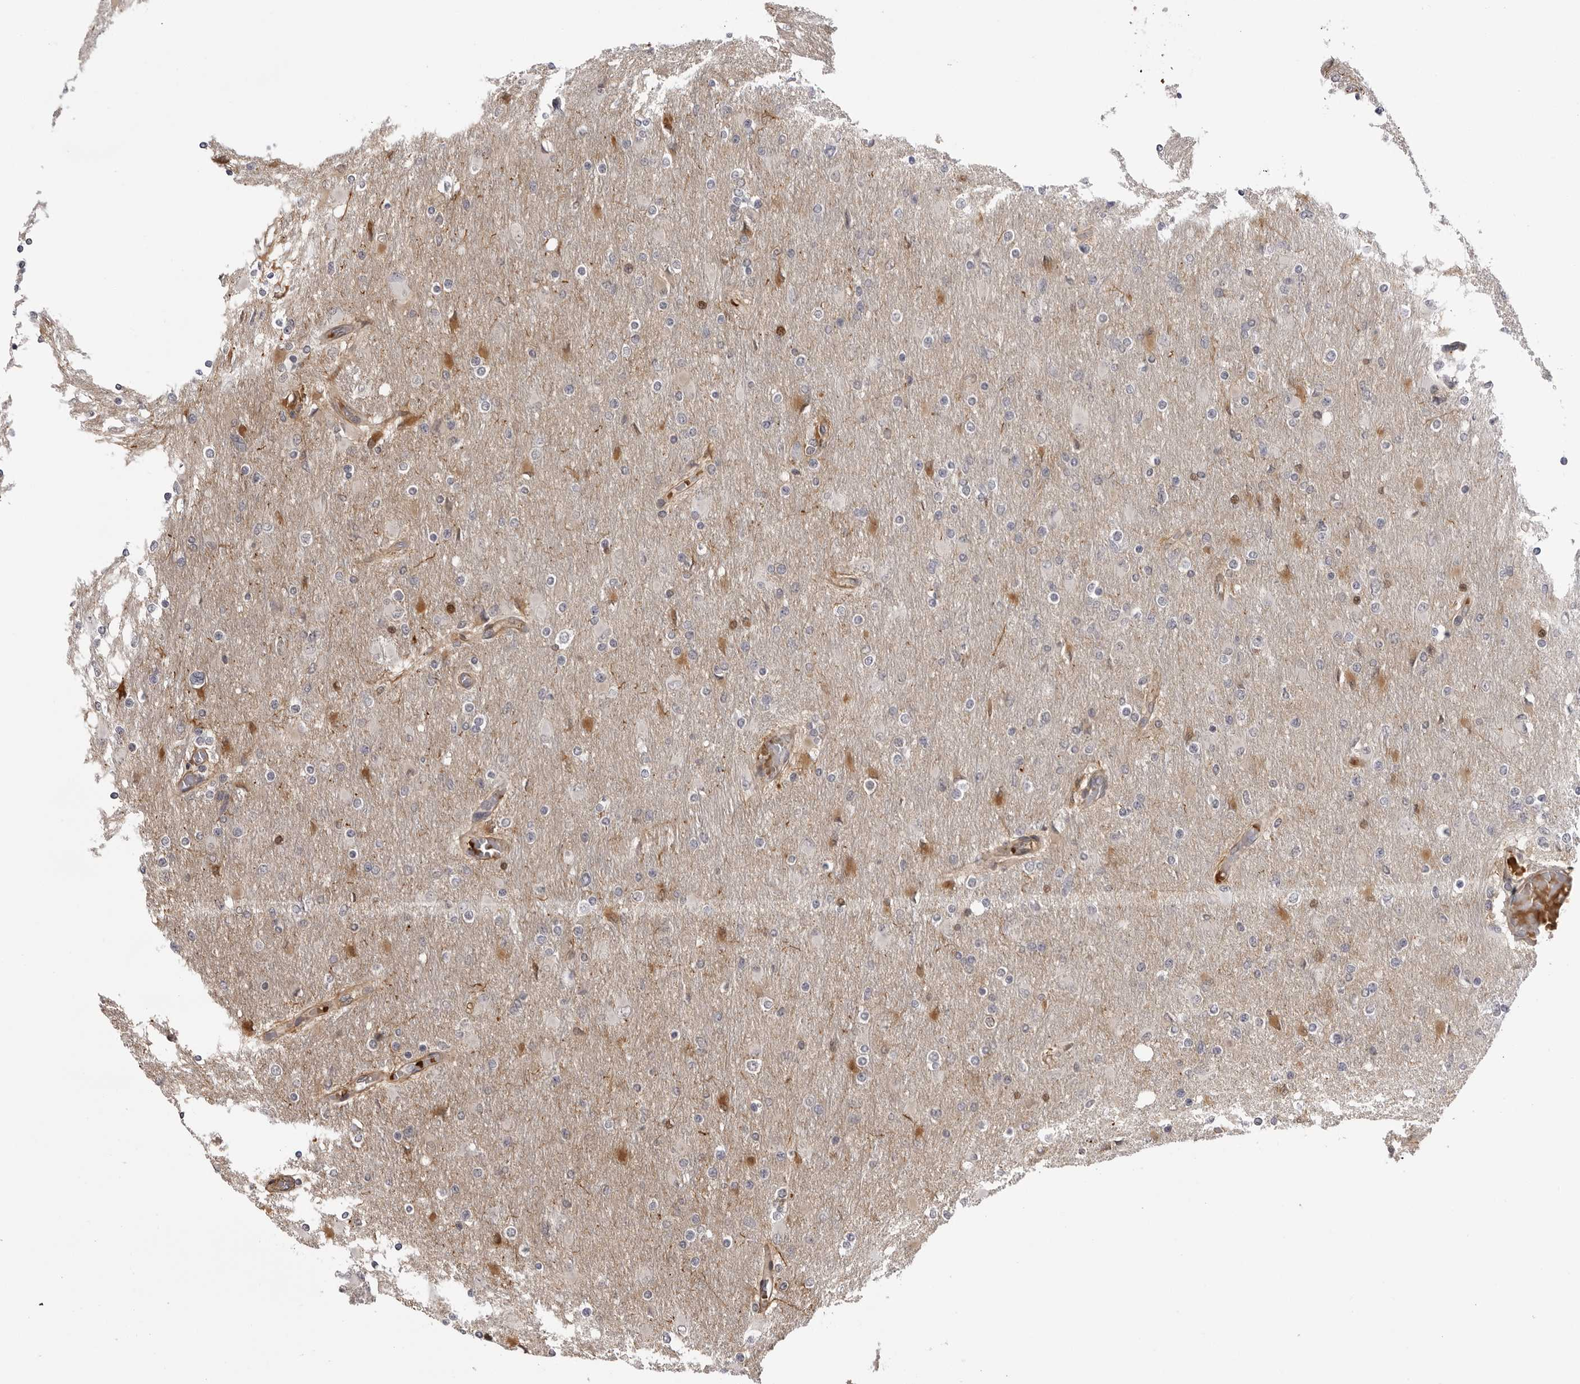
{"staining": {"intensity": "negative", "quantity": "none", "location": "none"}, "tissue": "glioma", "cell_type": "Tumor cells", "image_type": "cancer", "snomed": [{"axis": "morphology", "description": "Glioma, malignant, High grade"}, {"axis": "topography", "description": "Cerebral cortex"}], "caption": "Human high-grade glioma (malignant) stained for a protein using immunohistochemistry displays no staining in tumor cells.", "gene": "PLEKHF2", "patient": {"sex": "female", "age": 36}}